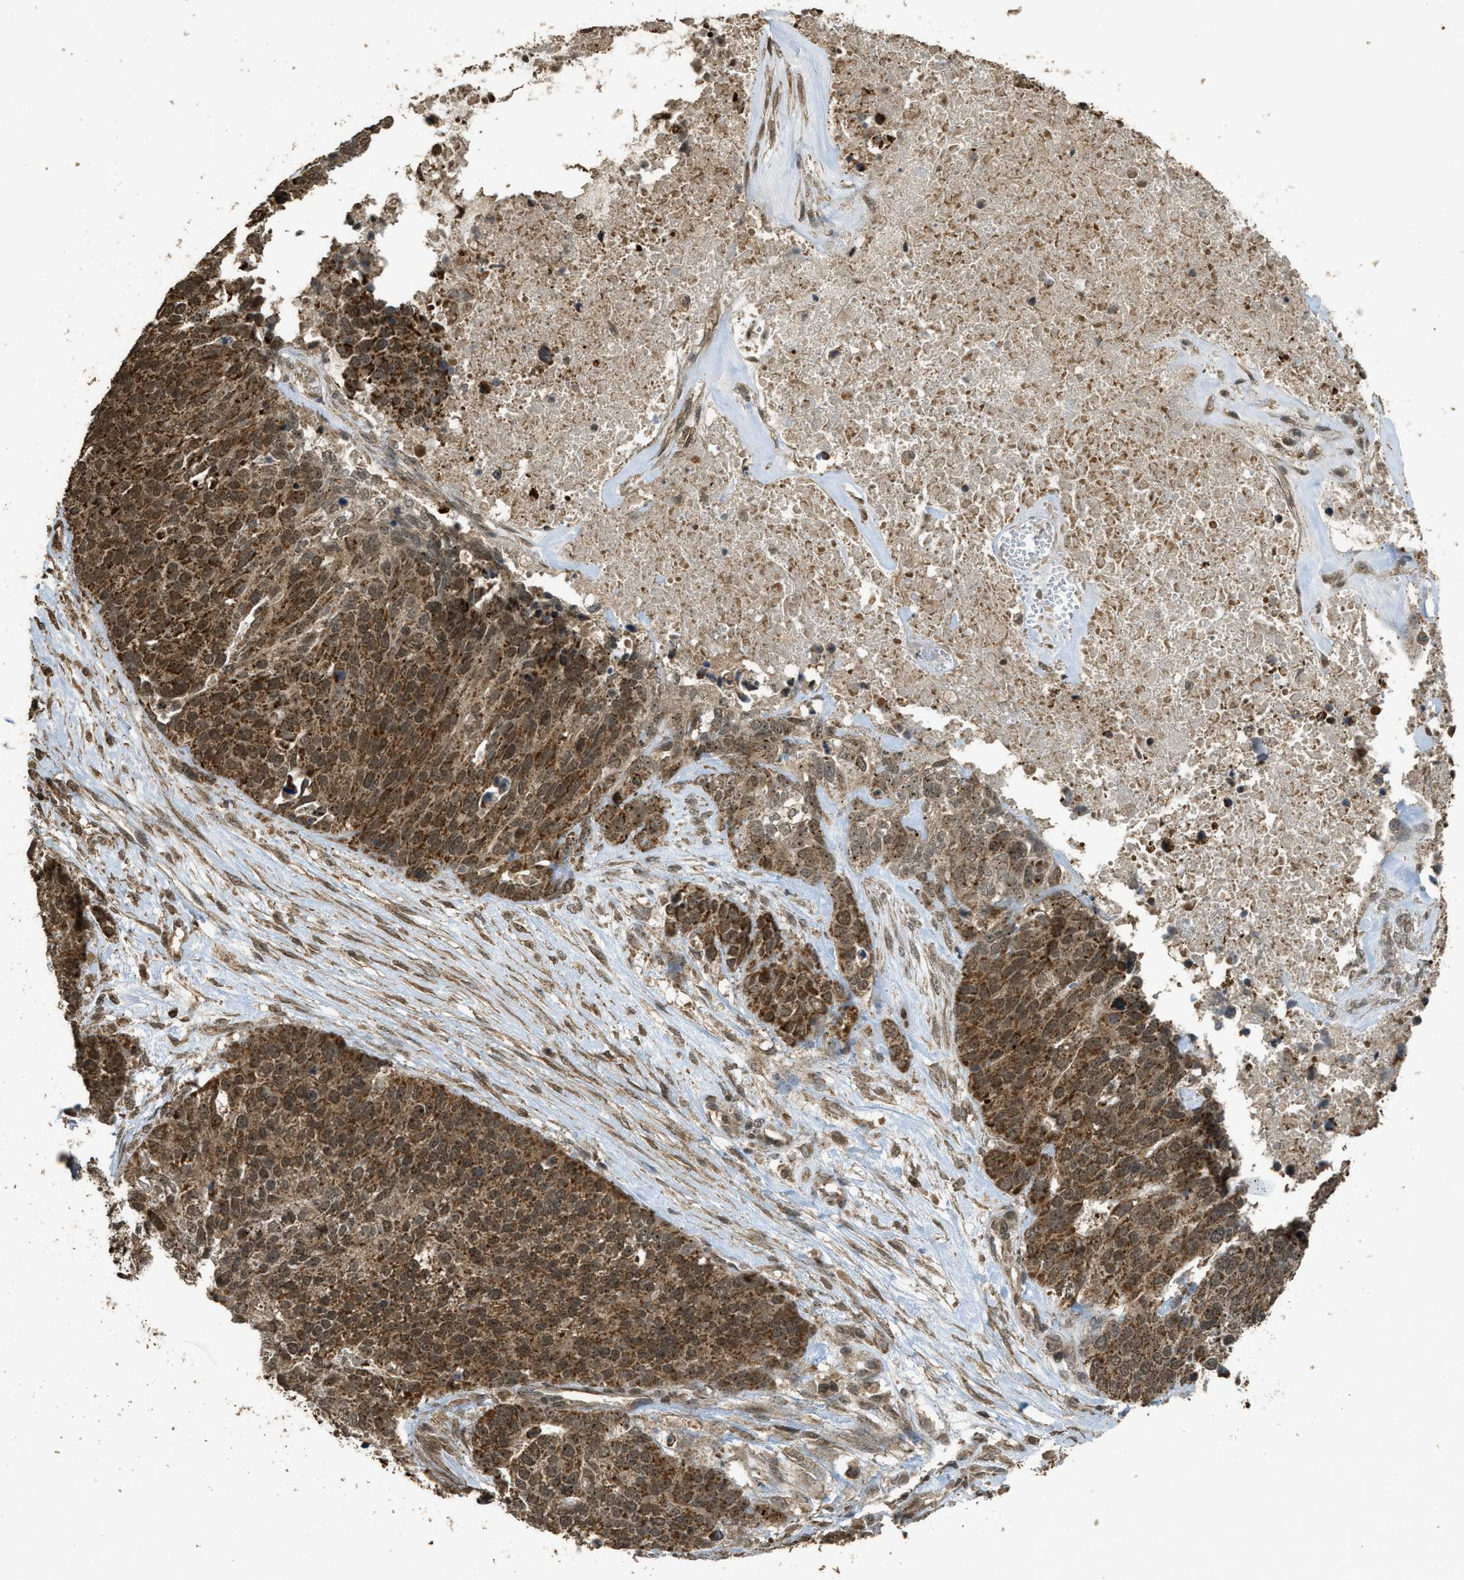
{"staining": {"intensity": "moderate", "quantity": ">75%", "location": "cytoplasmic/membranous,nuclear"}, "tissue": "ovarian cancer", "cell_type": "Tumor cells", "image_type": "cancer", "snomed": [{"axis": "morphology", "description": "Cystadenocarcinoma, serous, NOS"}, {"axis": "topography", "description": "Ovary"}], "caption": "Human ovarian cancer (serous cystadenocarcinoma) stained with a protein marker exhibits moderate staining in tumor cells.", "gene": "CTPS1", "patient": {"sex": "female", "age": 44}}